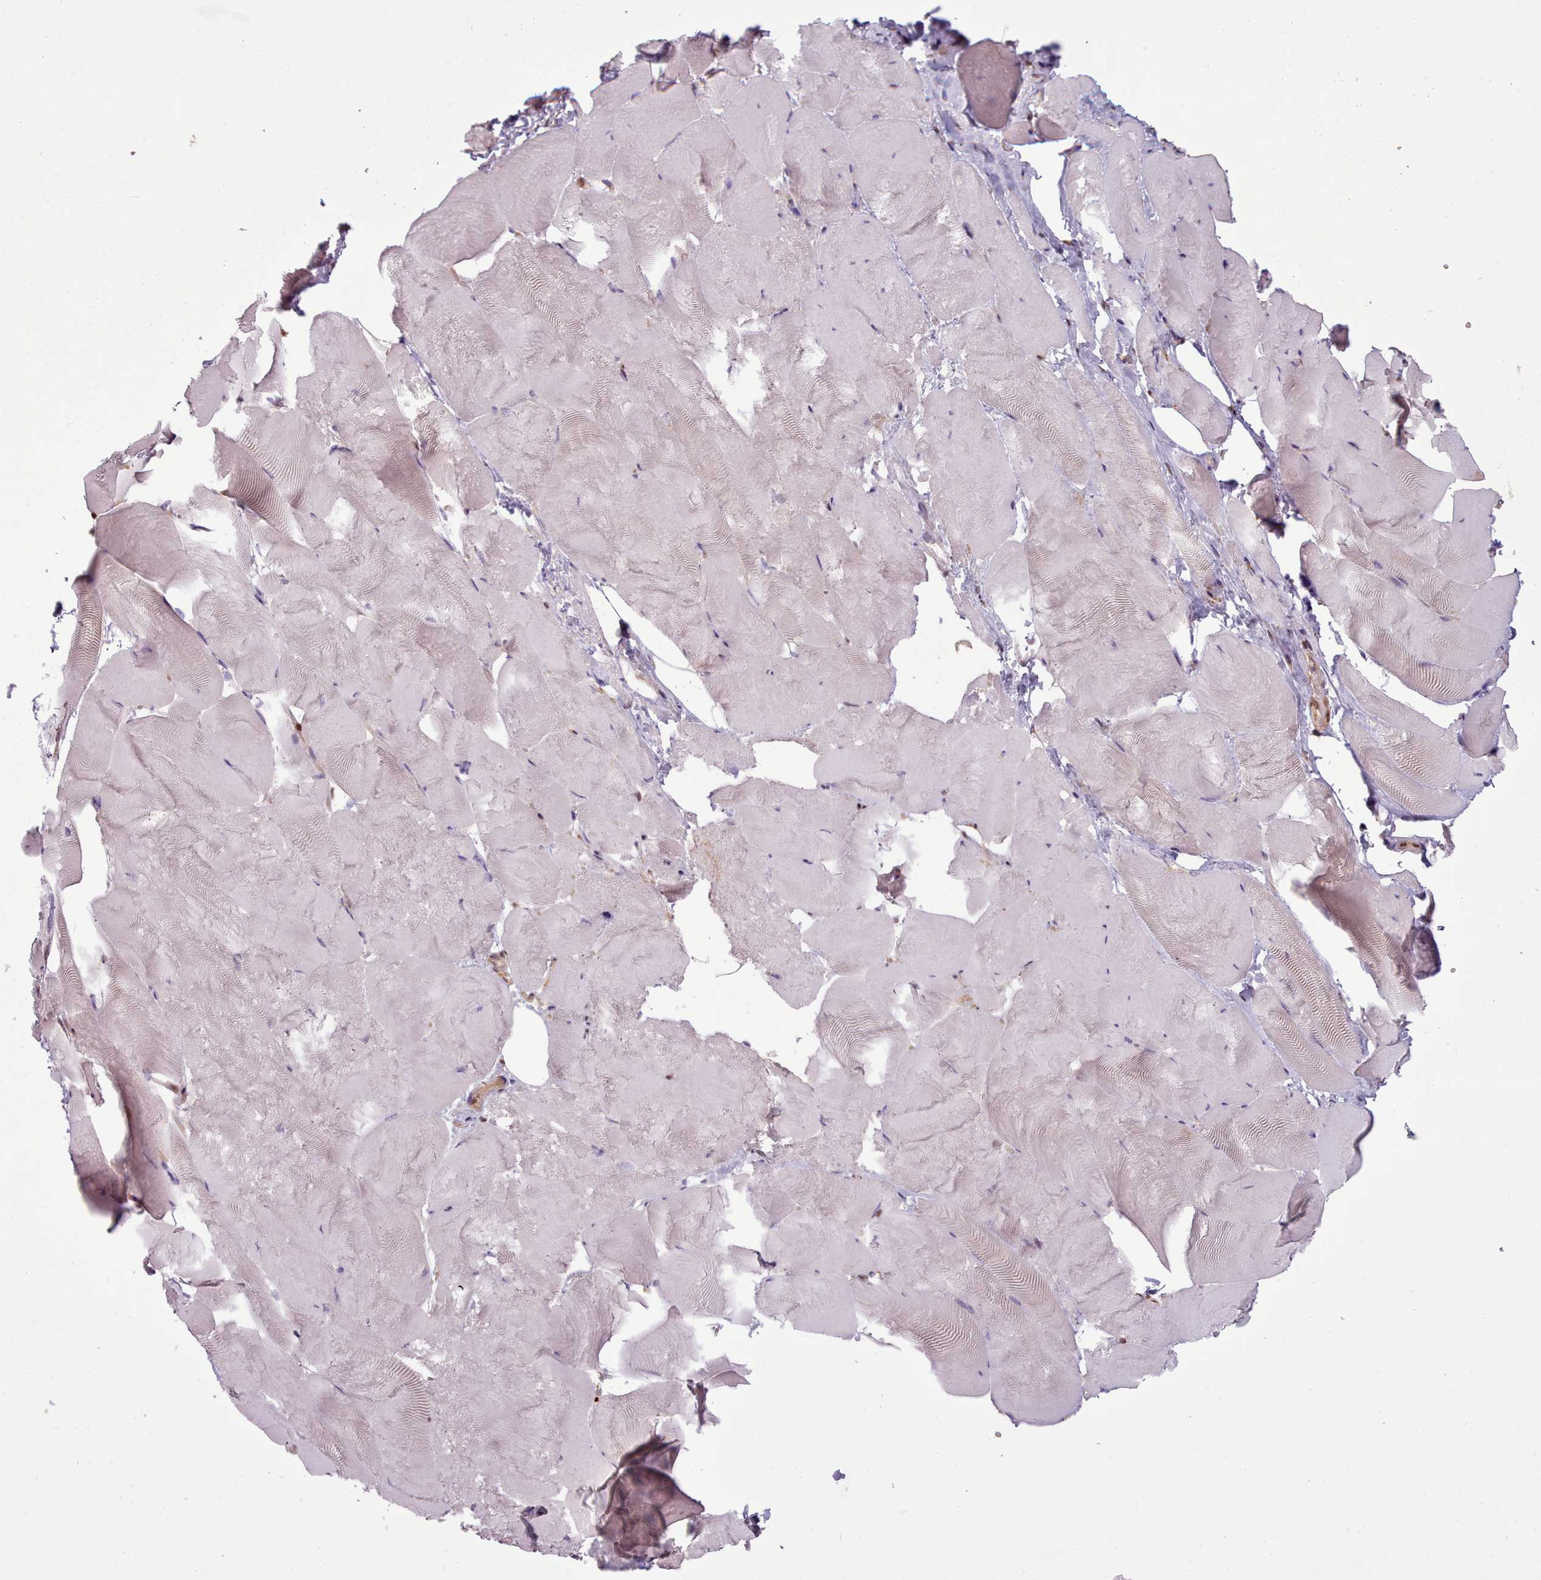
{"staining": {"intensity": "strong", "quantity": "25%-75%", "location": "nuclear"}, "tissue": "skeletal muscle", "cell_type": "Myocytes", "image_type": "normal", "snomed": [{"axis": "morphology", "description": "Normal tissue, NOS"}, {"axis": "topography", "description": "Skeletal muscle"}], "caption": "Immunohistochemistry (IHC) (DAB) staining of unremarkable human skeletal muscle shows strong nuclear protein positivity in approximately 25%-75% of myocytes.", "gene": "RPS27A", "patient": {"sex": "female", "age": 64}}